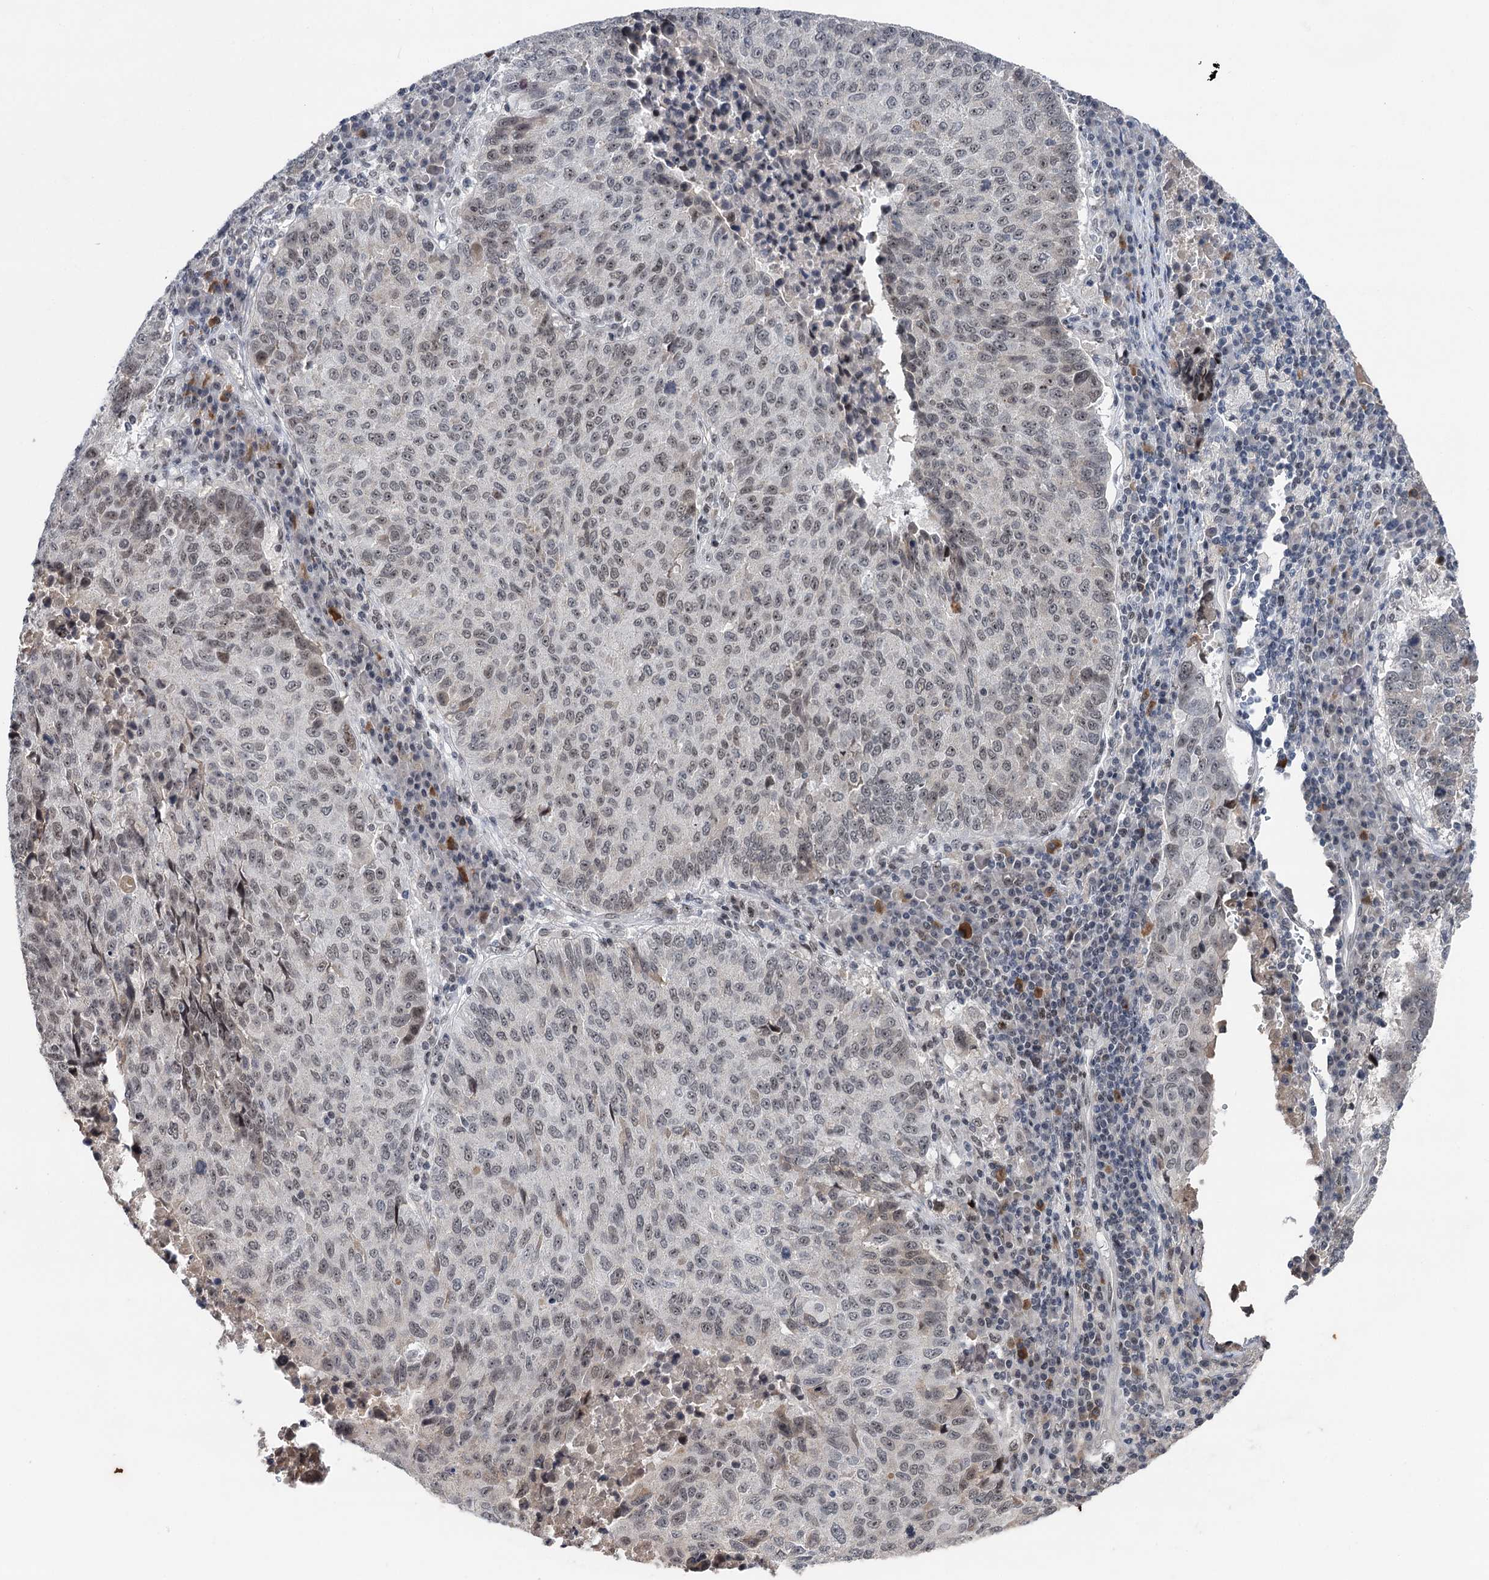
{"staining": {"intensity": "negative", "quantity": "none", "location": "none"}, "tissue": "lung cancer", "cell_type": "Tumor cells", "image_type": "cancer", "snomed": [{"axis": "morphology", "description": "Squamous cell carcinoma, NOS"}, {"axis": "topography", "description": "Lung"}], "caption": "Tumor cells are negative for protein expression in human lung cancer (squamous cell carcinoma). (DAB immunohistochemistry (IHC) with hematoxylin counter stain).", "gene": "ZCCHC10", "patient": {"sex": "male", "age": 73}}